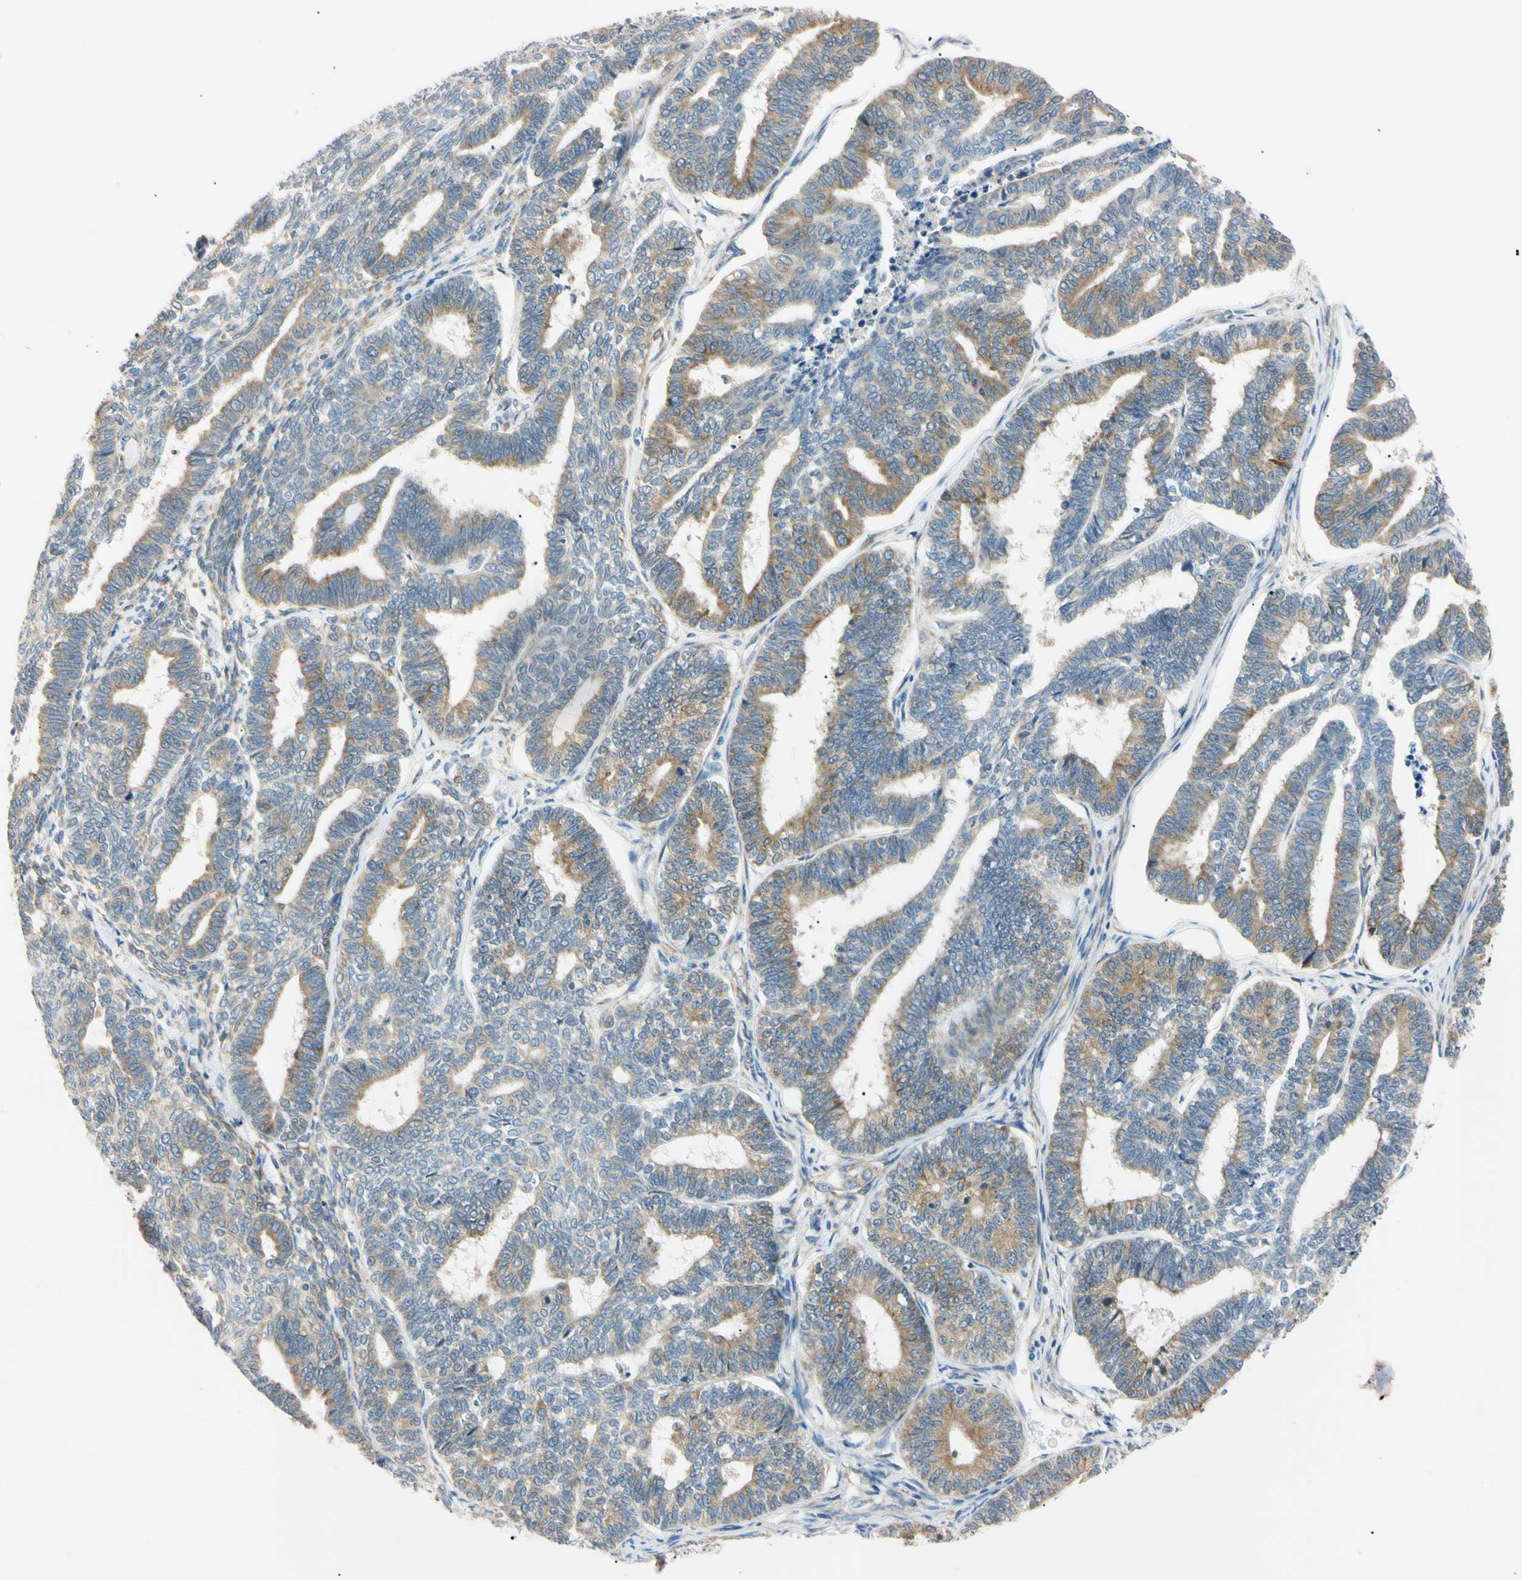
{"staining": {"intensity": "moderate", "quantity": "25%-75%", "location": "cytoplasmic/membranous"}, "tissue": "endometrial cancer", "cell_type": "Tumor cells", "image_type": "cancer", "snomed": [{"axis": "morphology", "description": "Adenocarcinoma, NOS"}, {"axis": "topography", "description": "Endometrium"}], "caption": "Human endometrial adenocarcinoma stained with a brown dye demonstrates moderate cytoplasmic/membranous positive expression in about 25%-75% of tumor cells.", "gene": "DNAJB12", "patient": {"sex": "female", "age": 70}}